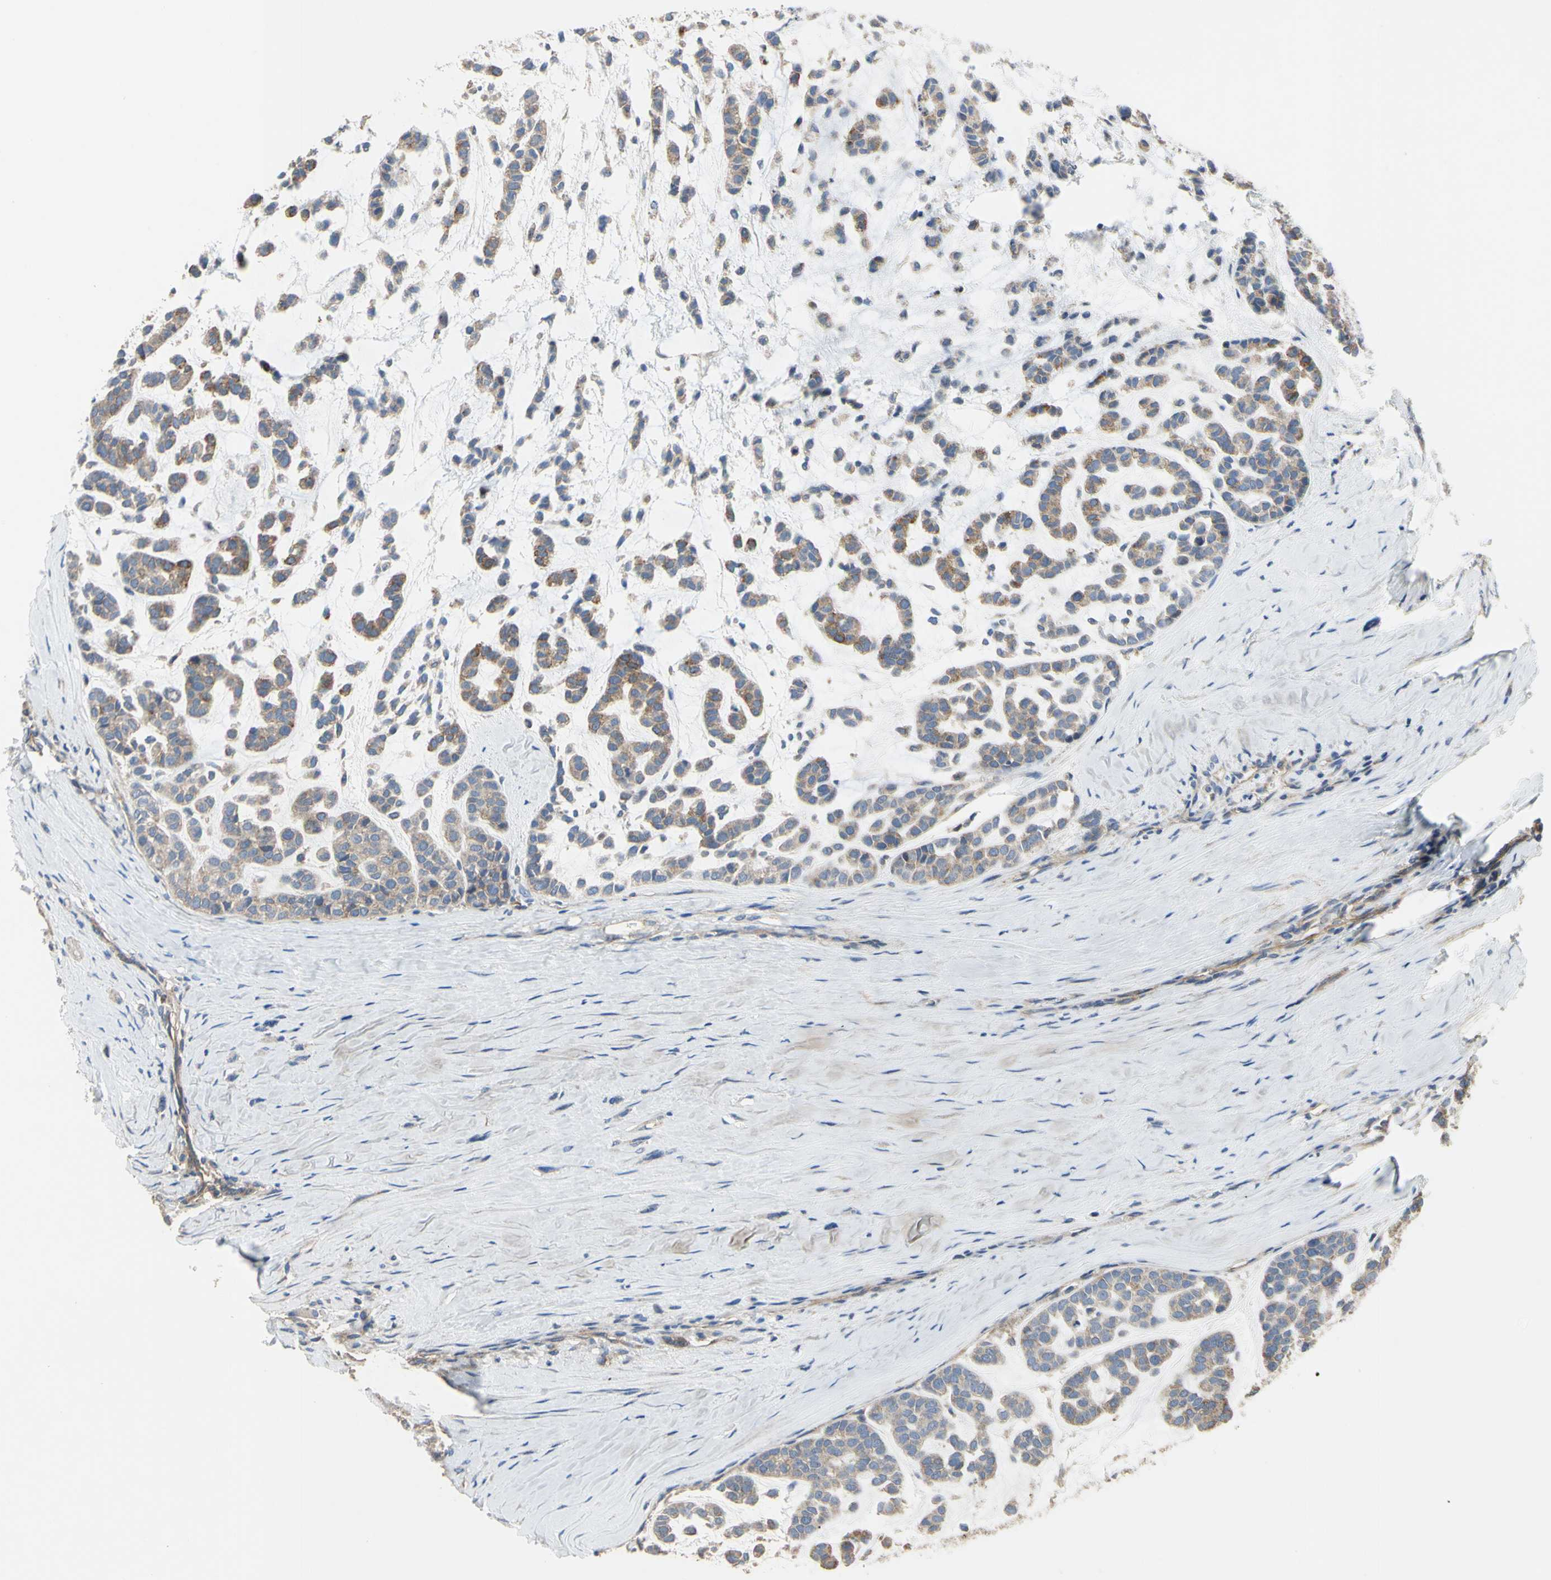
{"staining": {"intensity": "moderate", "quantity": "25%-75%", "location": "cytoplasmic/membranous"}, "tissue": "head and neck cancer", "cell_type": "Tumor cells", "image_type": "cancer", "snomed": [{"axis": "morphology", "description": "Adenocarcinoma, NOS"}, {"axis": "morphology", "description": "Adenoma, NOS"}, {"axis": "topography", "description": "Head-Neck"}], "caption": "Tumor cells exhibit moderate cytoplasmic/membranous expression in approximately 25%-75% of cells in adenoma (head and neck). (brown staining indicates protein expression, while blue staining denotes nuclei).", "gene": "BECN1", "patient": {"sex": "female", "age": 55}}